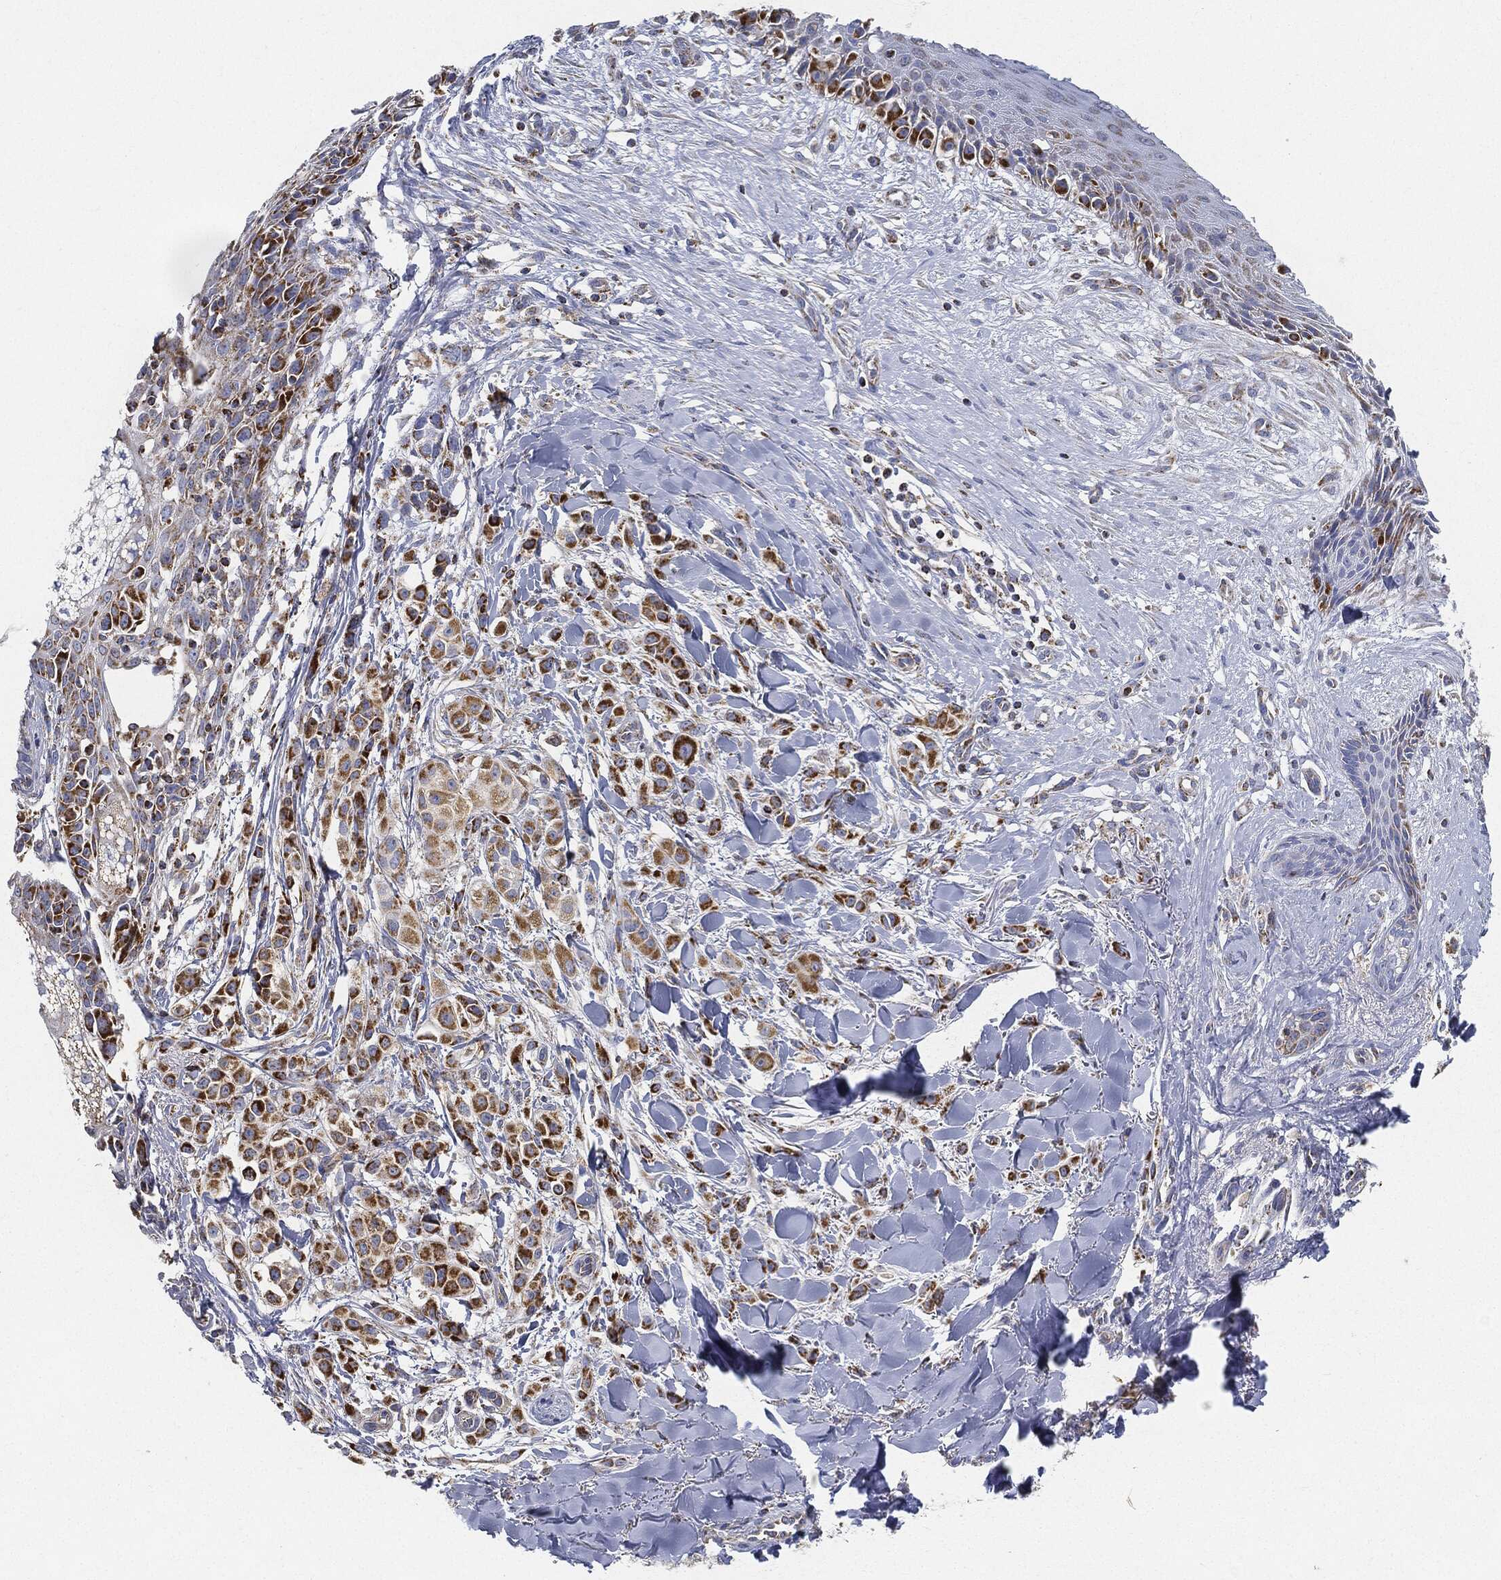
{"staining": {"intensity": "strong", "quantity": ">75%", "location": "cytoplasmic/membranous"}, "tissue": "melanoma", "cell_type": "Tumor cells", "image_type": "cancer", "snomed": [{"axis": "morphology", "description": "Malignant melanoma, NOS"}, {"axis": "topography", "description": "Skin"}], "caption": "Immunohistochemistry micrograph of melanoma stained for a protein (brown), which exhibits high levels of strong cytoplasmic/membranous positivity in approximately >75% of tumor cells.", "gene": "CAPN15", "patient": {"sex": "male", "age": 57}}